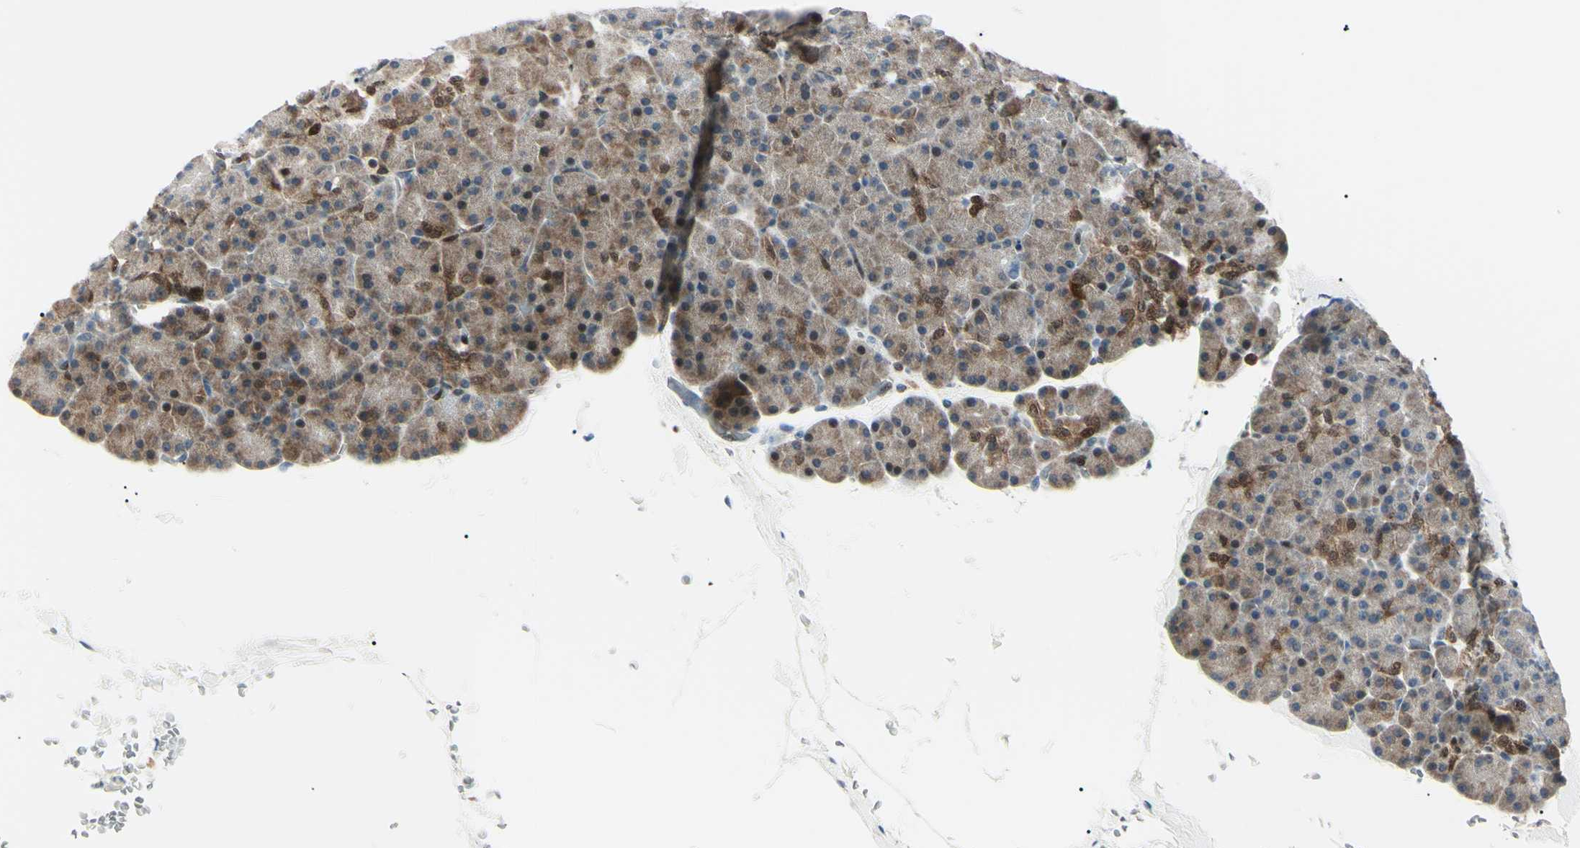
{"staining": {"intensity": "moderate", "quantity": "<25%", "location": "cytoplasmic/membranous"}, "tissue": "pancreas", "cell_type": "Exocrine glandular cells", "image_type": "normal", "snomed": [{"axis": "morphology", "description": "Normal tissue, NOS"}, {"axis": "topography", "description": "Pancreas"}], "caption": "Human pancreas stained for a protein (brown) shows moderate cytoplasmic/membranous positive expression in about <25% of exocrine glandular cells.", "gene": "PGK1", "patient": {"sex": "female", "age": 35}}